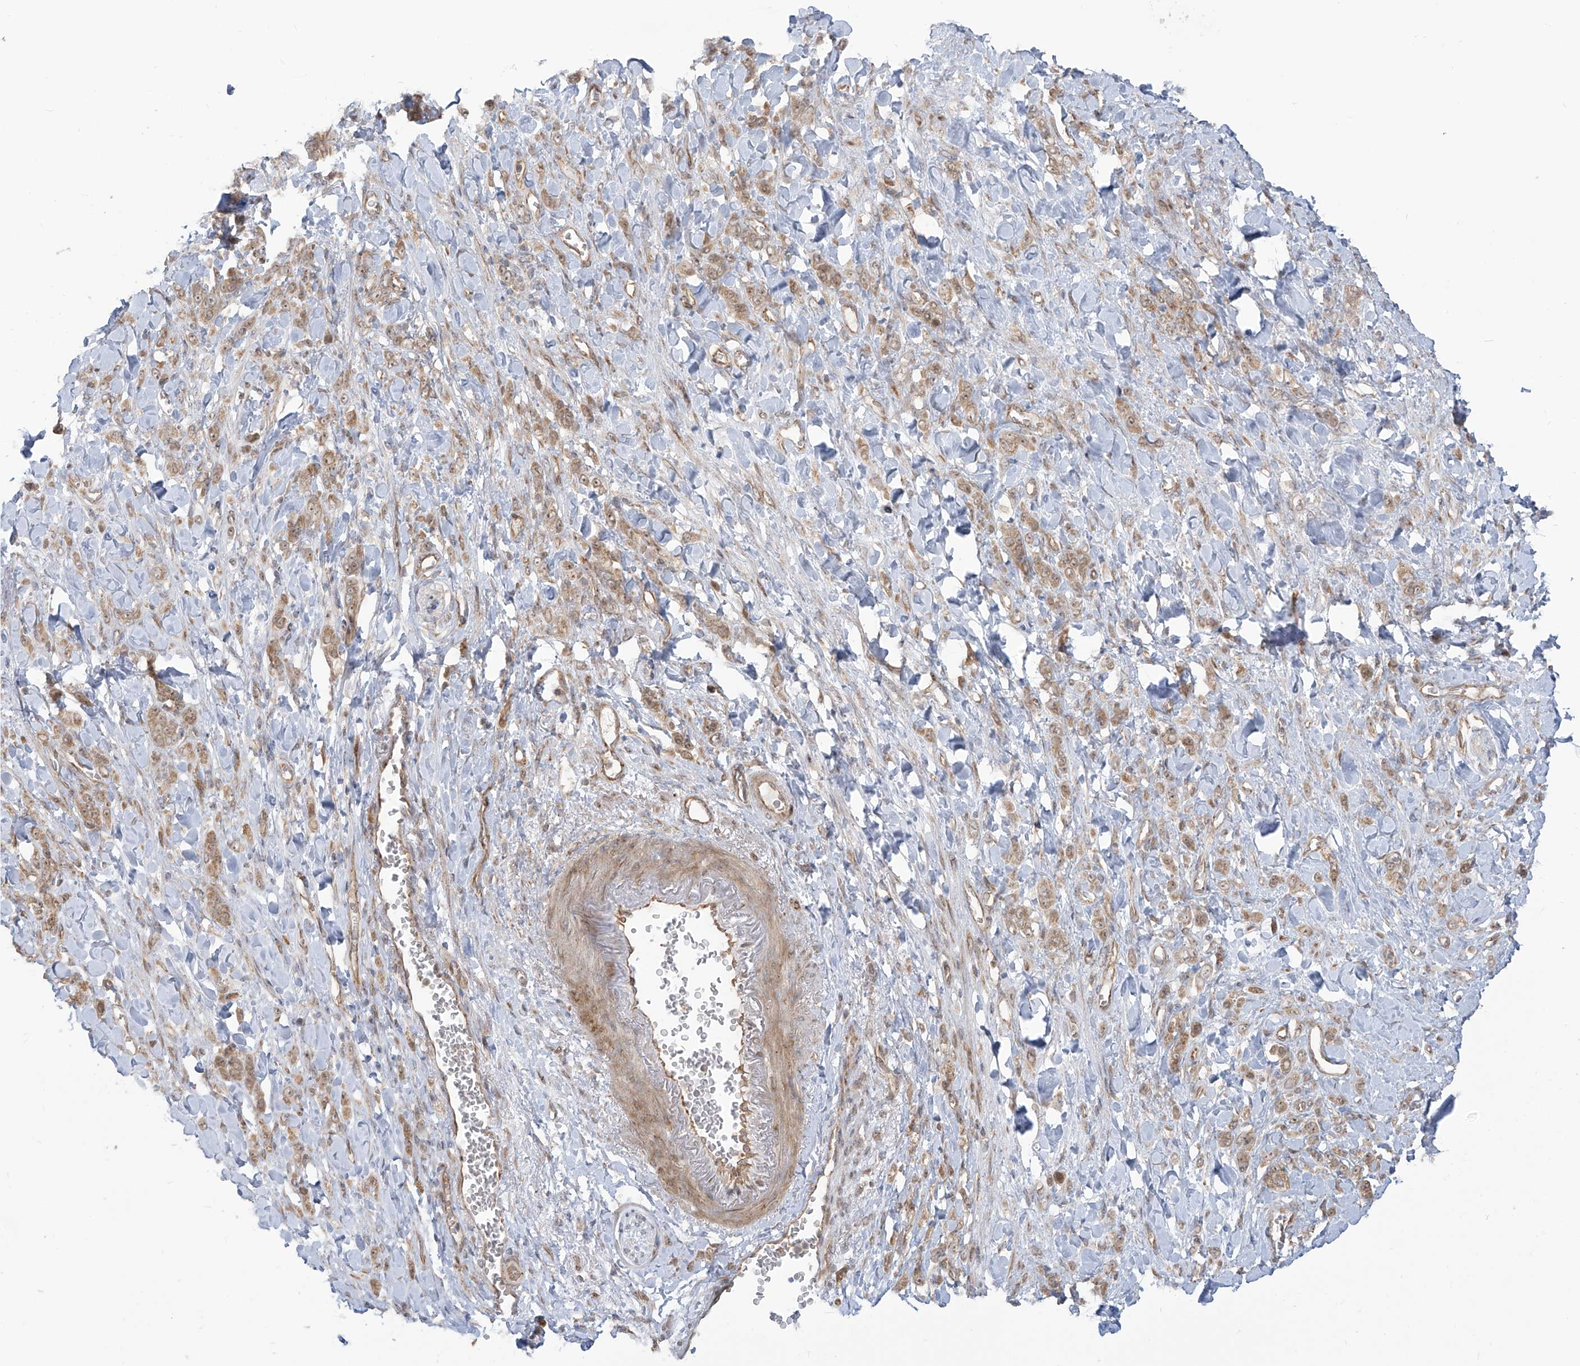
{"staining": {"intensity": "weak", "quantity": ">75%", "location": "cytoplasmic/membranous"}, "tissue": "stomach cancer", "cell_type": "Tumor cells", "image_type": "cancer", "snomed": [{"axis": "morphology", "description": "Normal tissue, NOS"}, {"axis": "morphology", "description": "Adenocarcinoma, NOS"}, {"axis": "topography", "description": "Stomach"}], "caption": "Human stomach adenocarcinoma stained for a protein (brown) shows weak cytoplasmic/membranous positive expression in approximately >75% of tumor cells.", "gene": "TRIM67", "patient": {"sex": "male", "age": 82}}